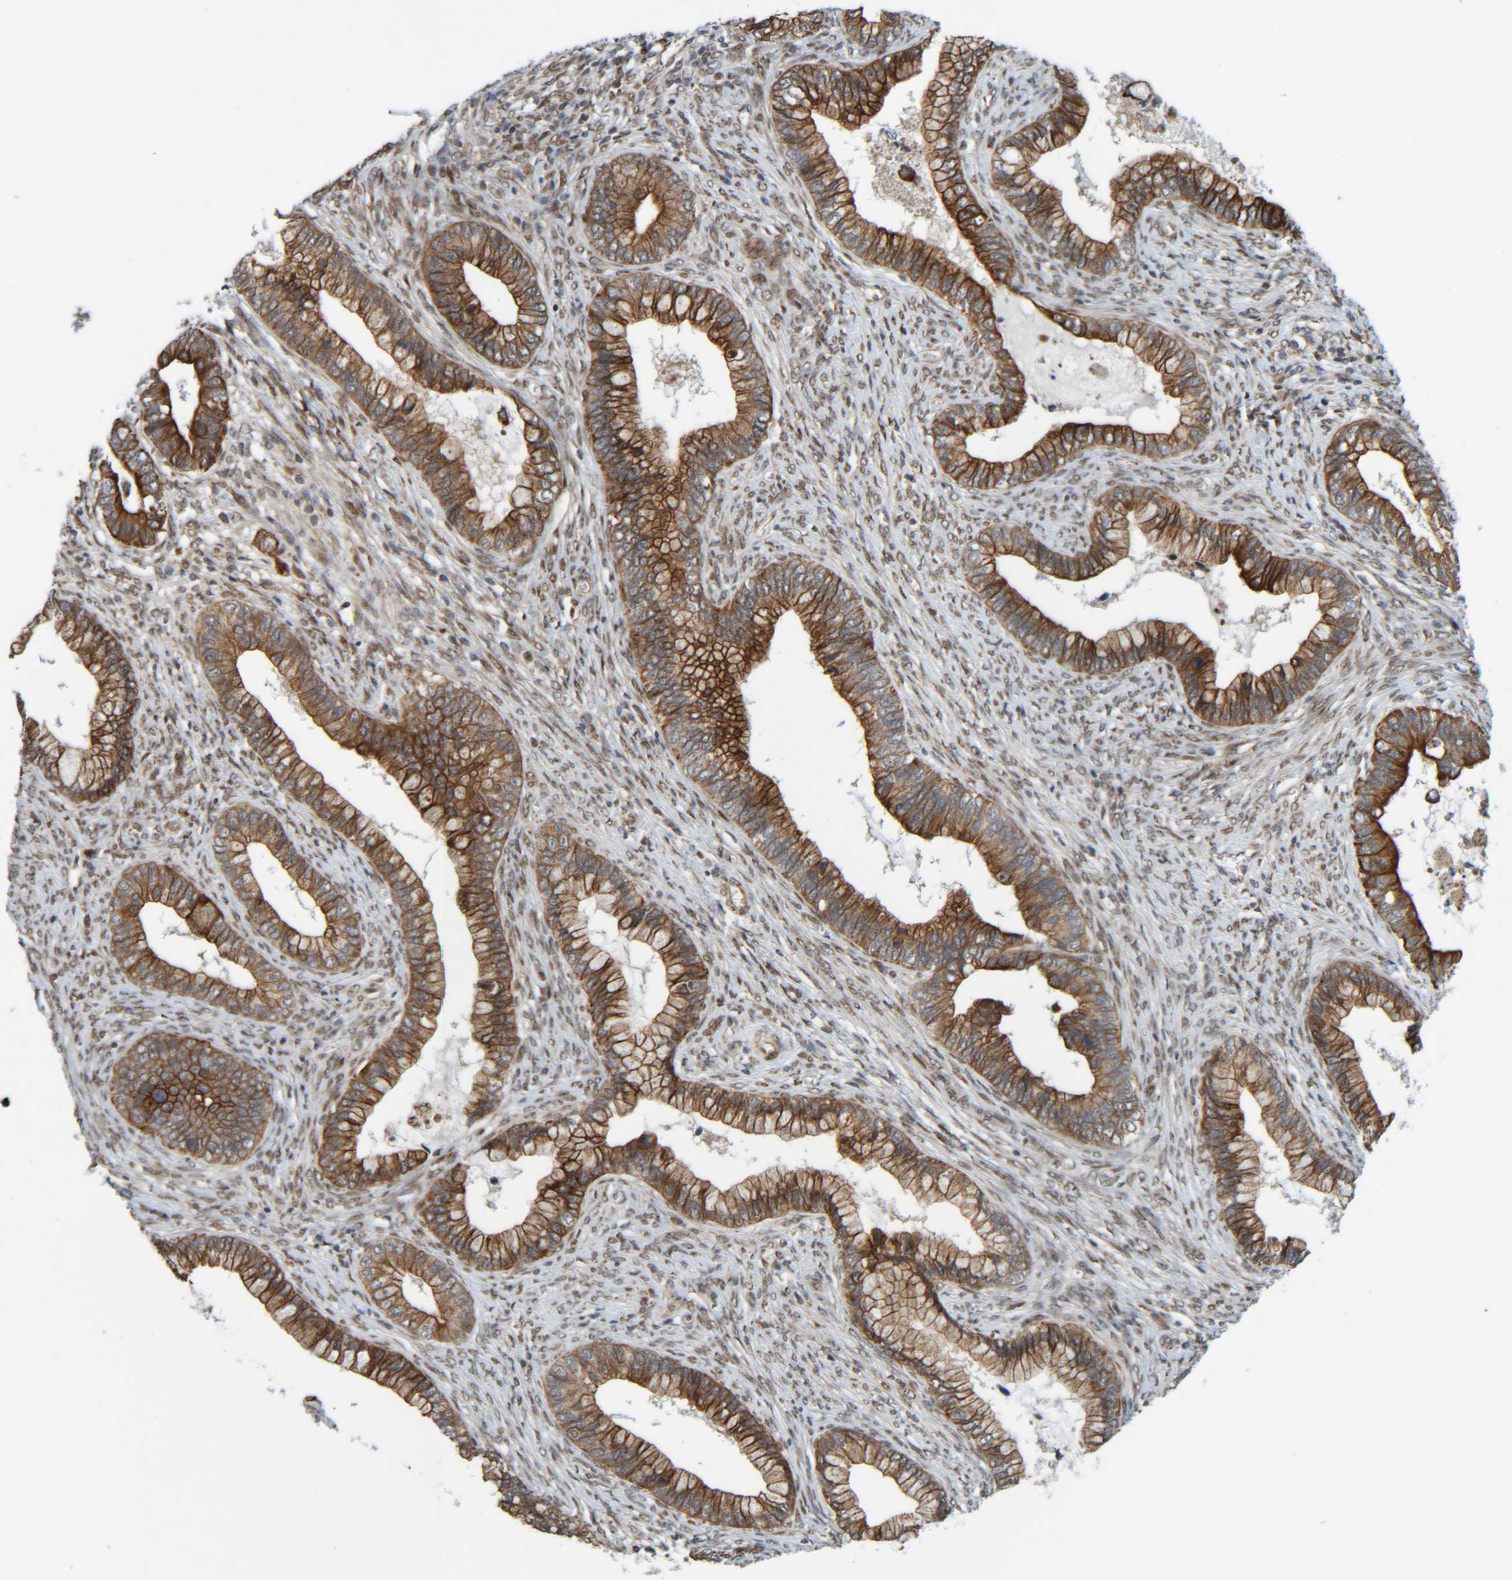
{"staining": {"intensity": "strong", "quantity": ">75%", "location": "cytoplasmic/membranous"}, "tissue": "cervical cancer", "cell_type": "Tumor cells", "image_type": "cancer", "snomed": [{"axis": "morphology", "description": "Adenocarcinoma, NOS"}, {"axis": "topography", "description": "Cervix"}], "caption": "High-magnification brightfield microscopy of adenocarcinoma (cervical) stained with DAB (brown) and counterstained with hematoxylin (blue). tumor cells exhibit strong cytoplasmic/membranous expression is appreciated in about>75% of cells. The staining is performed using DAB brown chromogen to label protein expression. The nuclei are counter-stained blue using hematoxylin.", "gene": "CCDC57", "patient": {"sex": "female", "age": 44}}